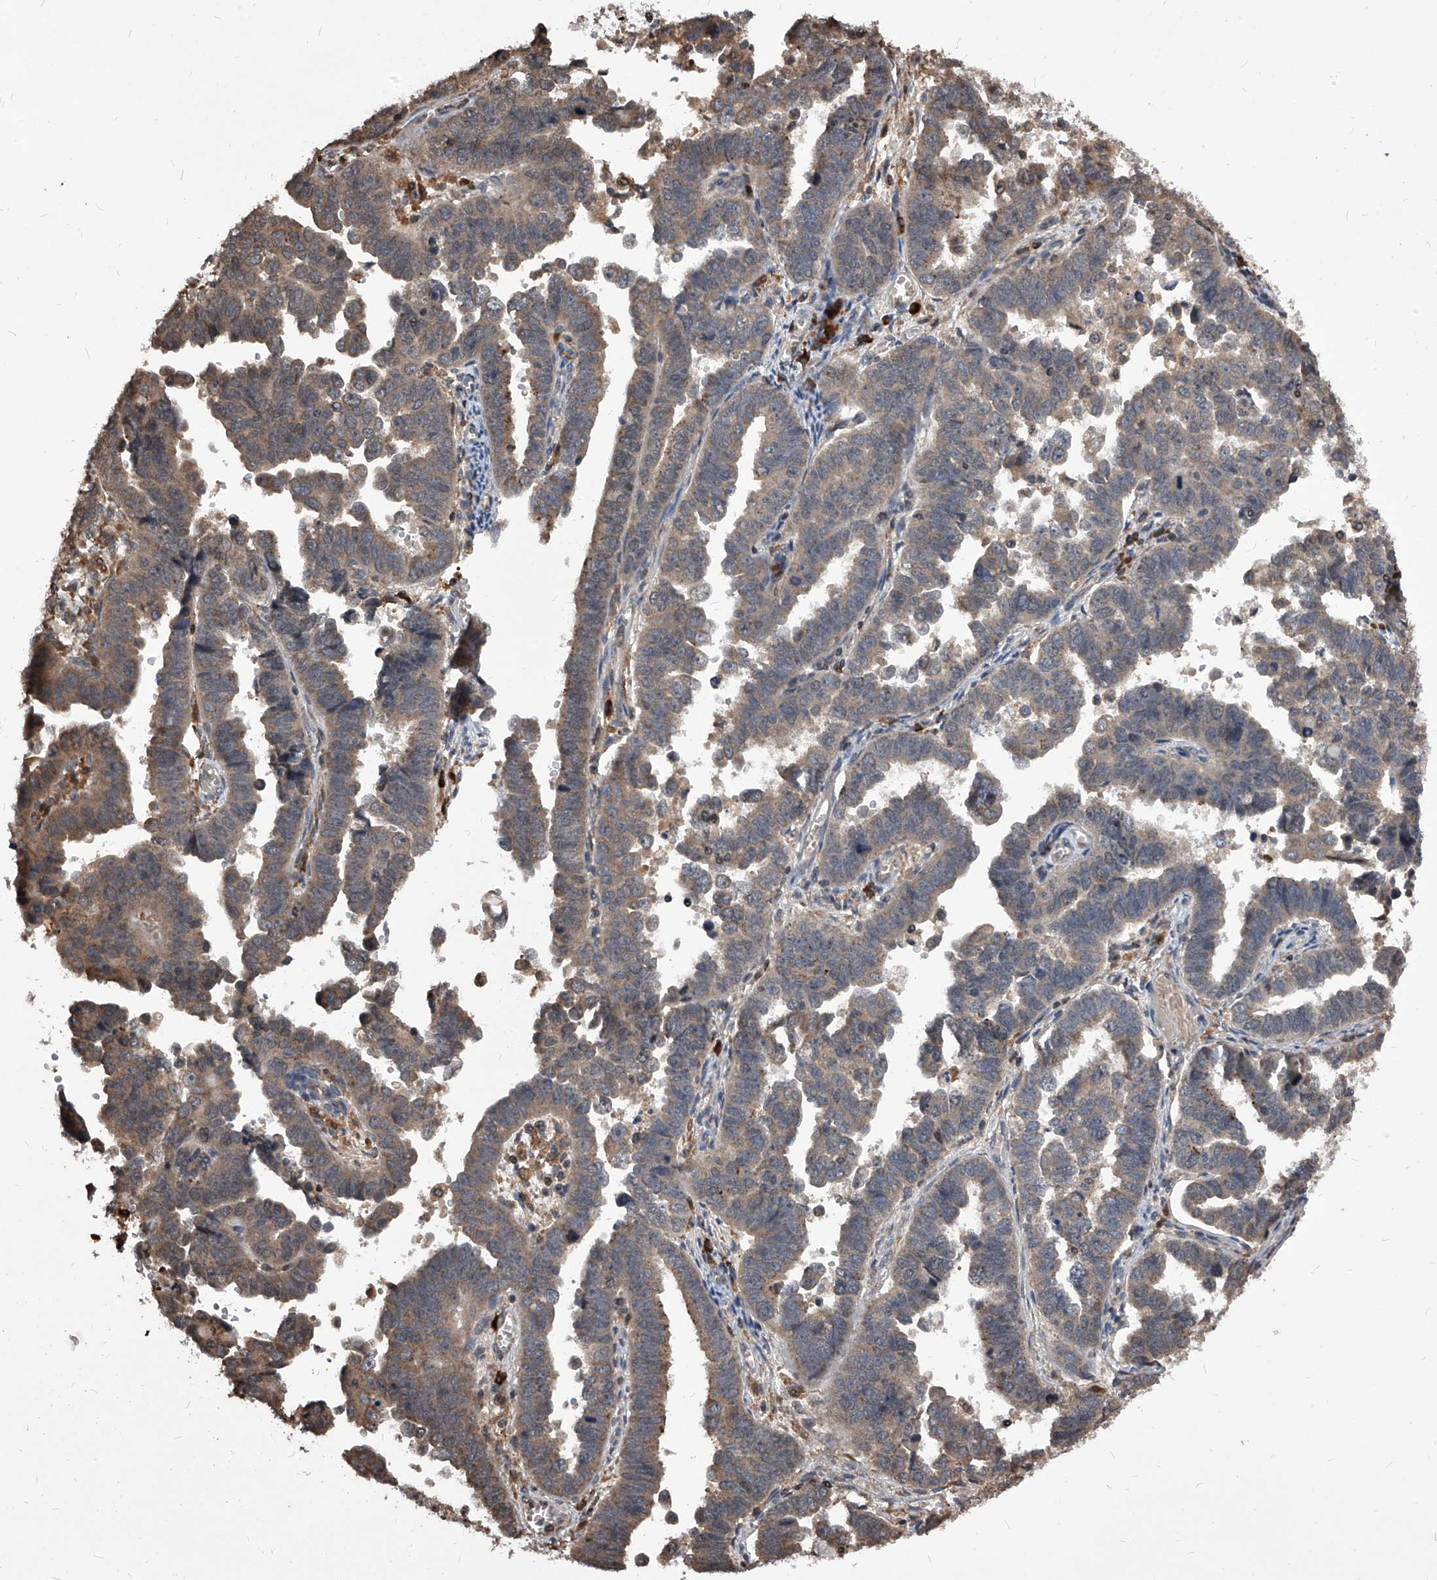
{"staining": {"intensity": "moderate", "quantity": "25%-75%", "location": "cytoplasmic/membranous"}, "tissue": "endometrial cancer", "cell_type": "Tumor cells", "image_type": "cancer", "snomed": [{"axis": "morphology", "description": "Adenocarcinoma, NOS"}, {"axis": "topography", "description": "Endometrium"}], "caption": "High-power microscopy captured an immunohistochemistry image of endometrial cancer (adenocarcinoma), revealing moderate cytoplasmic/membranous expression in approximately 25%-75% of tumor cells.", "gene": "ID1", "patient": {"sex": "female", "age": 75}}